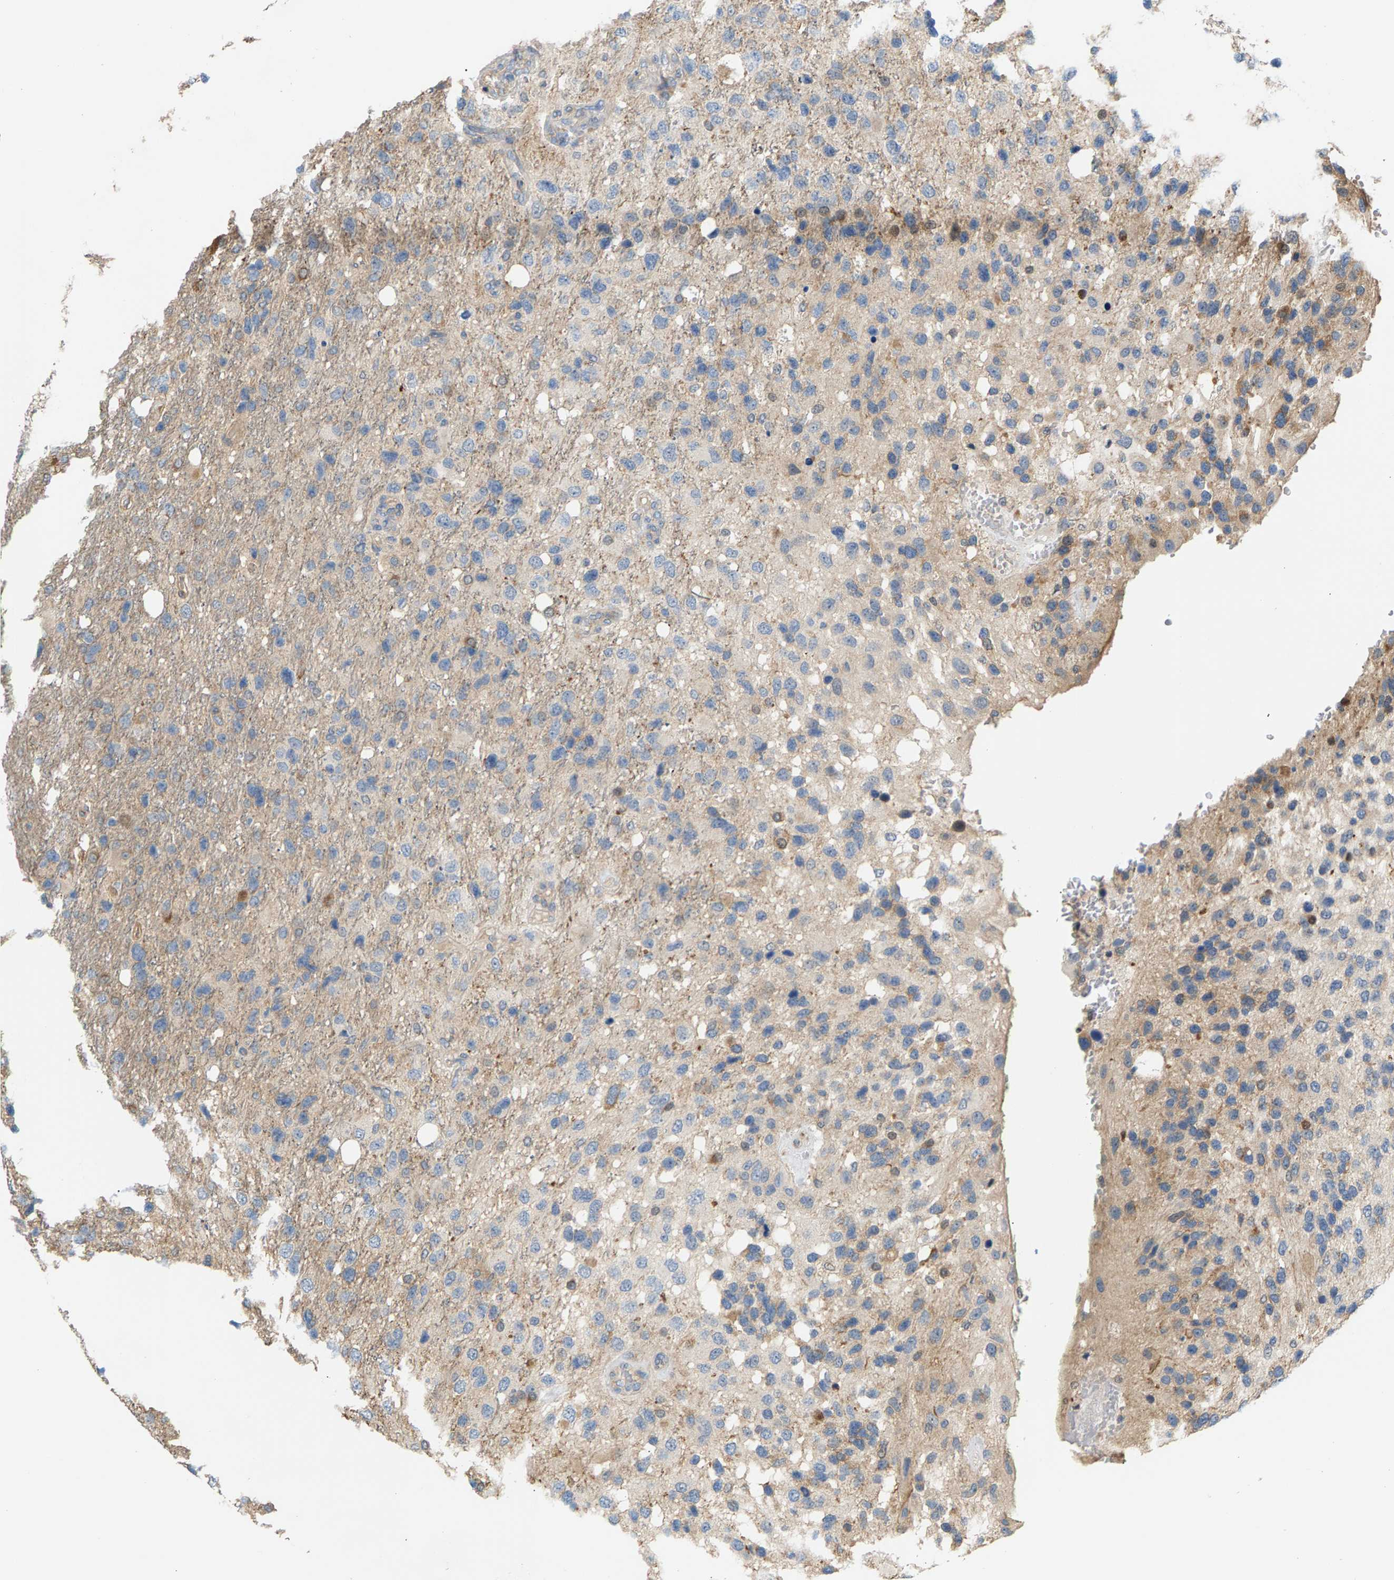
{"staining": {"intensity": "moderate", "quantity": "<25%", "location": "cytoplasmic/membranous"}, "tissue": "glioma", "cell_type": "Tumor cells", "image_type": "cancer", "snomed": [{"axis": "morphology", "description": "Glioma, malignant, High grade"}, {"axis": "topography", "description": "Brain"}], "caption": "Human malignant glioma (high-grade) stained with a brown dye displays moderate cytoplasmic/membranous positive positivity in approximately <25% of tumor cells.", "gene": "KRTAP27-1", "patient": {"sex": "female", "age": 58}}